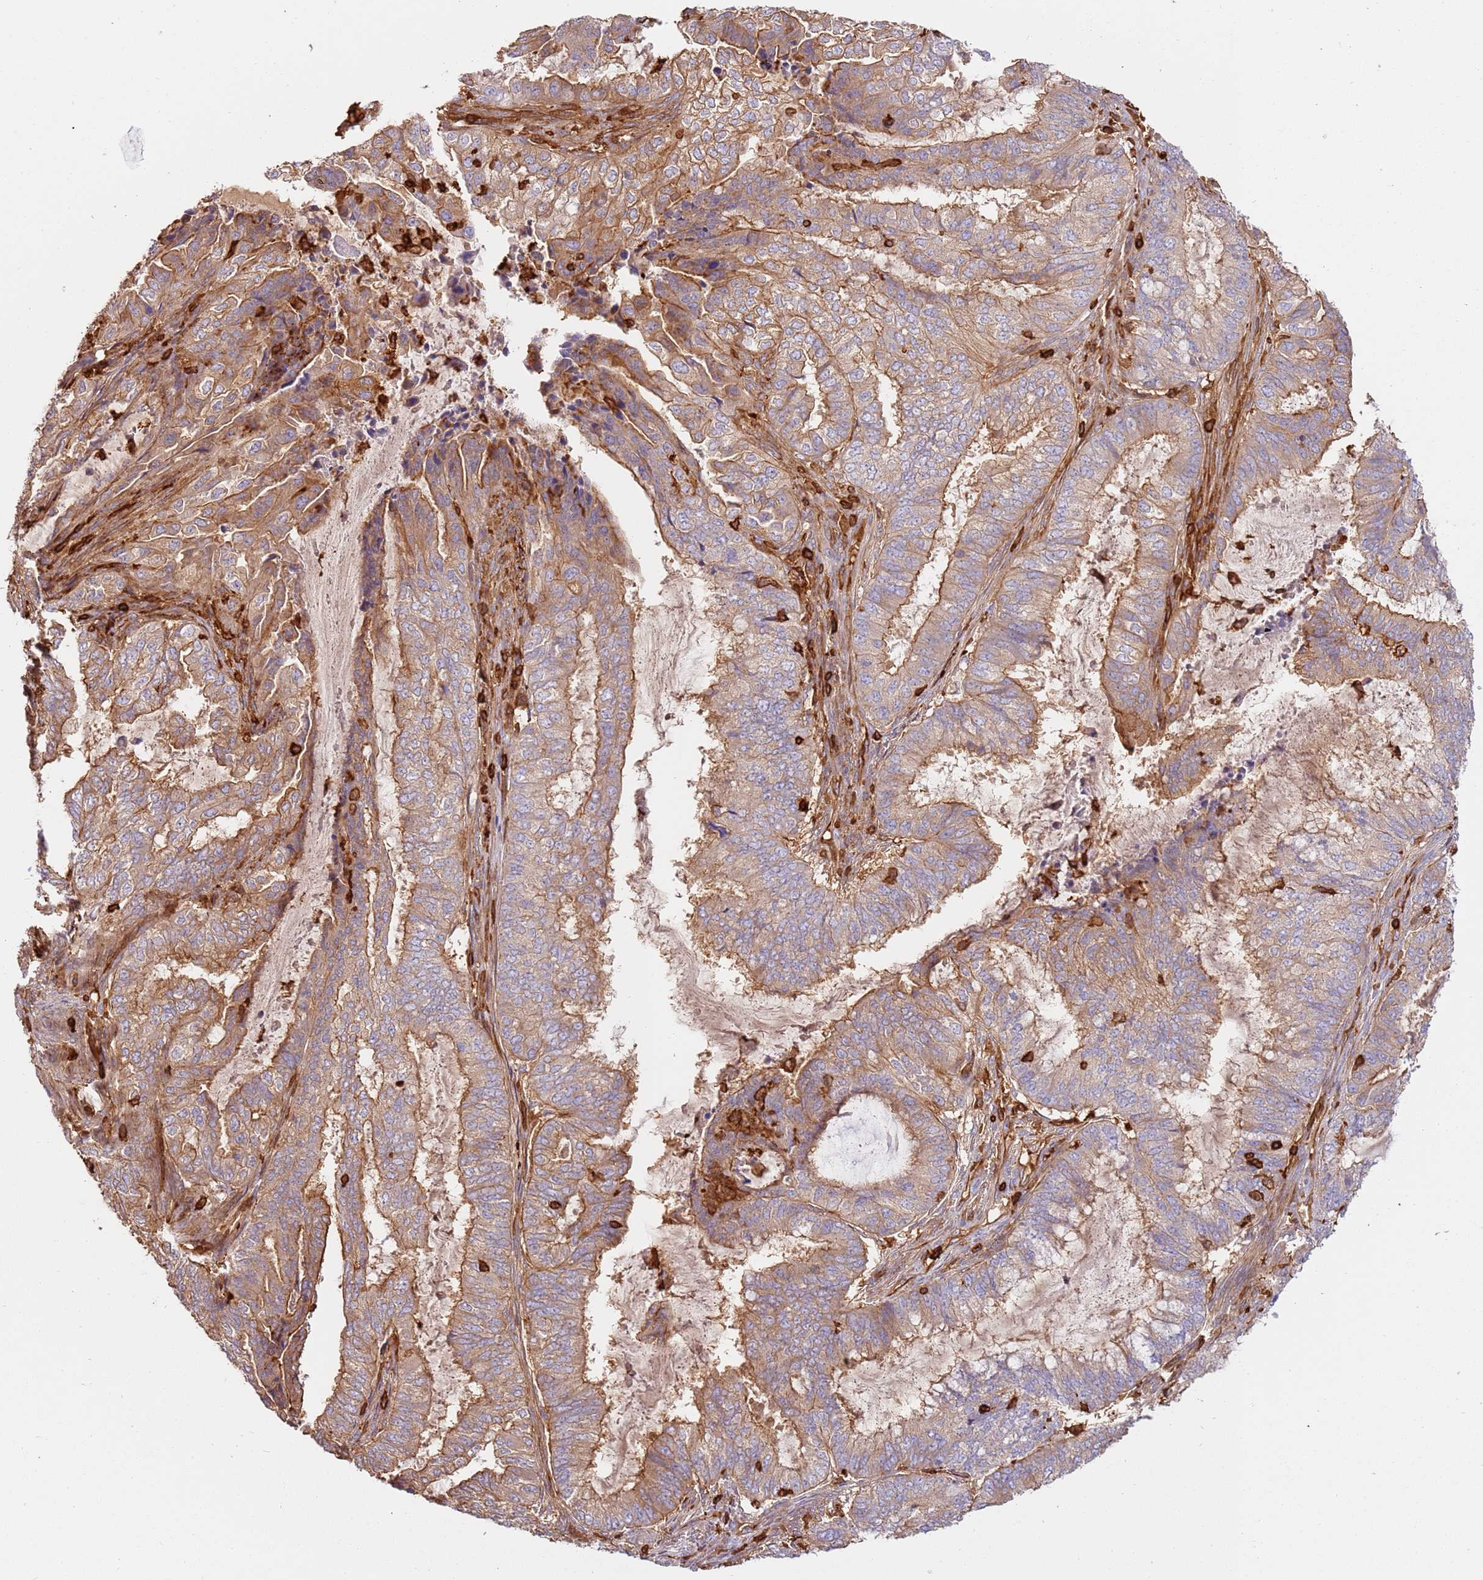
{"staining": {"intensity": "moderate", "quantity": ">75%", "location": "cytoplasmic/membranous"}, "tissue": "endometrial cancer", "cell_type": "Tumor cells", "image_type": "cancer", "snomed": [{"axis": "morphology", "description": "Adenocarcinoma, NOS"}, {"axis": "topography", "description": "Endometrium"}], "caption": "A medium amount of moderate cytoplasmic/membranous expression is identified in about >75% of tumor cells in endometrial adenocarcinoma tissue.", "gene": "OR6P1", "patient": {"sex": "female", "age": 51}}